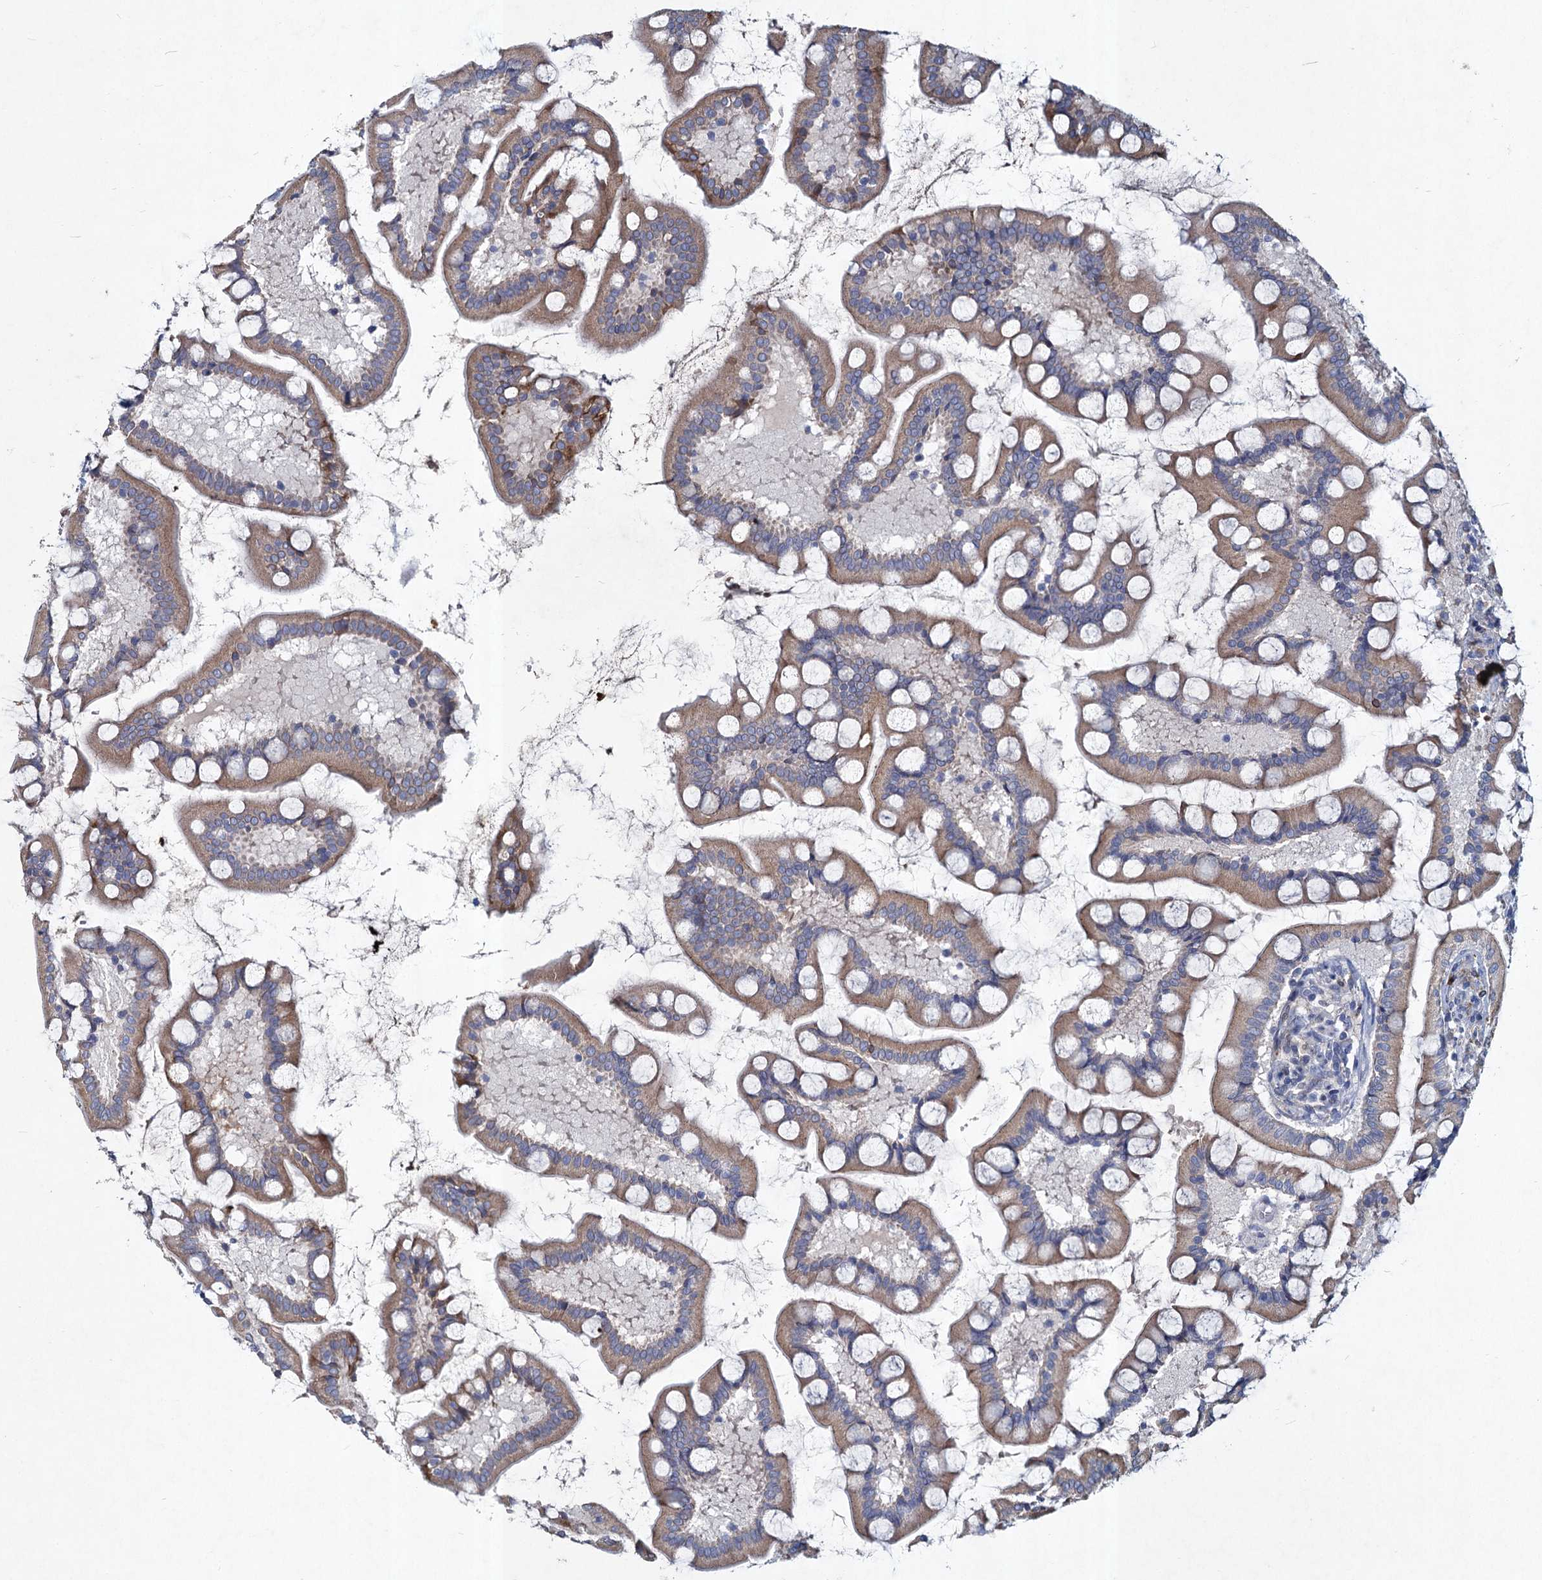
{"staining": {"intensity": "moderate", "quantity": ">75%", "location": "cytoplasmic/membranous"}, "tissue": "small intestine", "cell_type": "Glandular cells", "image_type": "normal", "snomed": [{"axis": "morphology", "description": "Normal tissue, NOS"}, {"axis": "topography", "description": "Small intestine"}], "caption": "Protein analysis of unremarkable small intestine shows moderate cytoplasmic/membranous positivity in about >75% of glandular cells. (Stains: DAB (3,3'-diaminobenzidine) in brown, nuclei in blue, Microscopy: brightfield microscopy at high magnification).", "gene": "TMX2", "patient": {"sex": "male", "age": 41}}